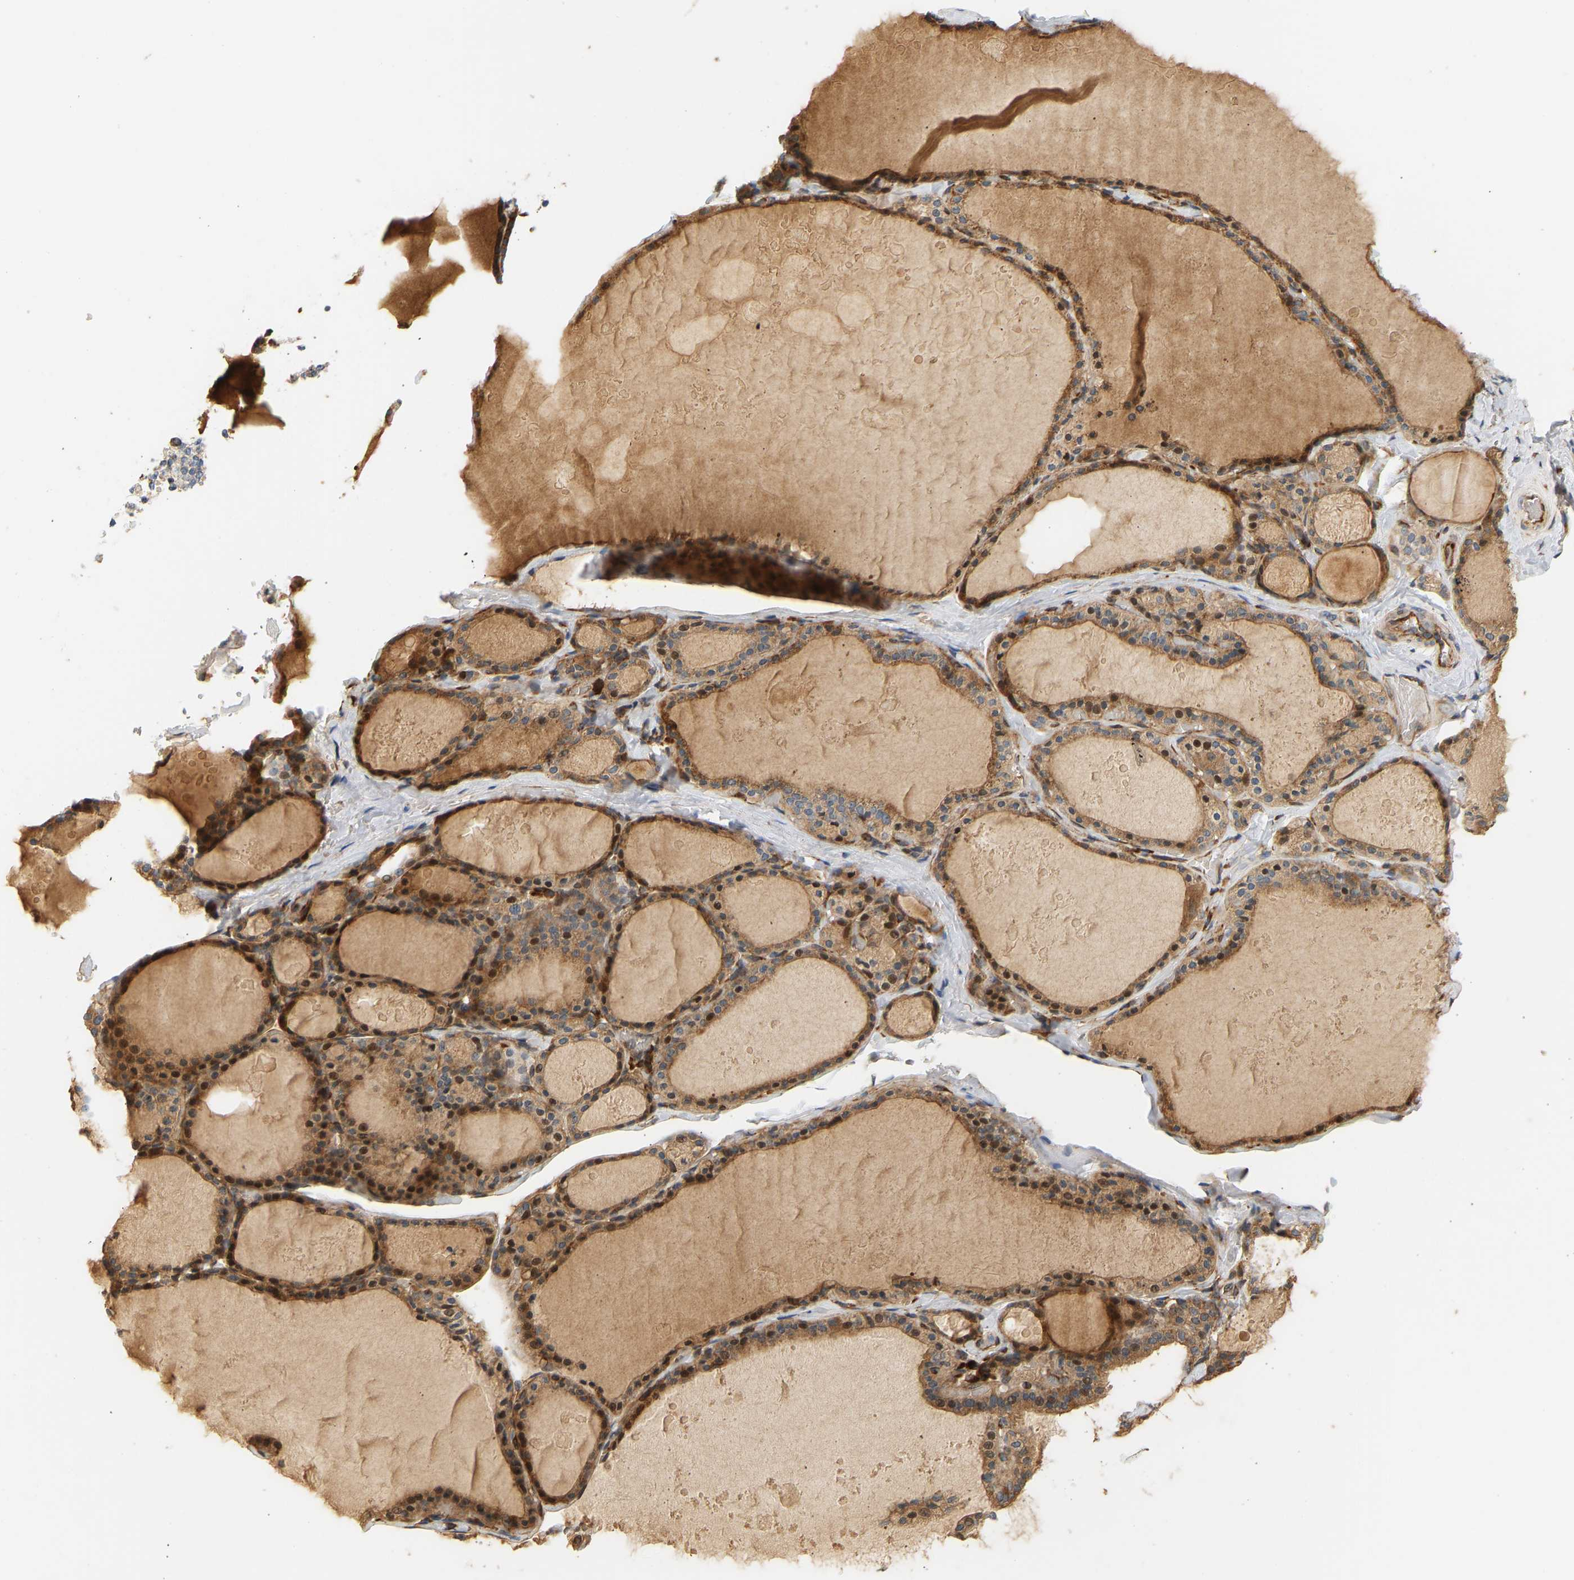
{"staining": {"intensity": "moderate", "quantity": ">75%", "location": "cytoplasmic/membranous,nuclear"}, "tissue": "thyroid gland", "cell_type": "Glandular cells", "image_type": "normal", "snomed": [{"axis": "morphology", "description": "Normal tissue, NOS"}, {"axis": "topography", "description": "Thyroid gland"}], "caption": "Thyroid gland stained with immunohistochemistry (IHC) exhibits moderate cytoplasmic/membranous,nuclear expression in approximately >75% of glandular cells.", "gene": "RPS14", "patient": {"sex": "male", "age": 56}}